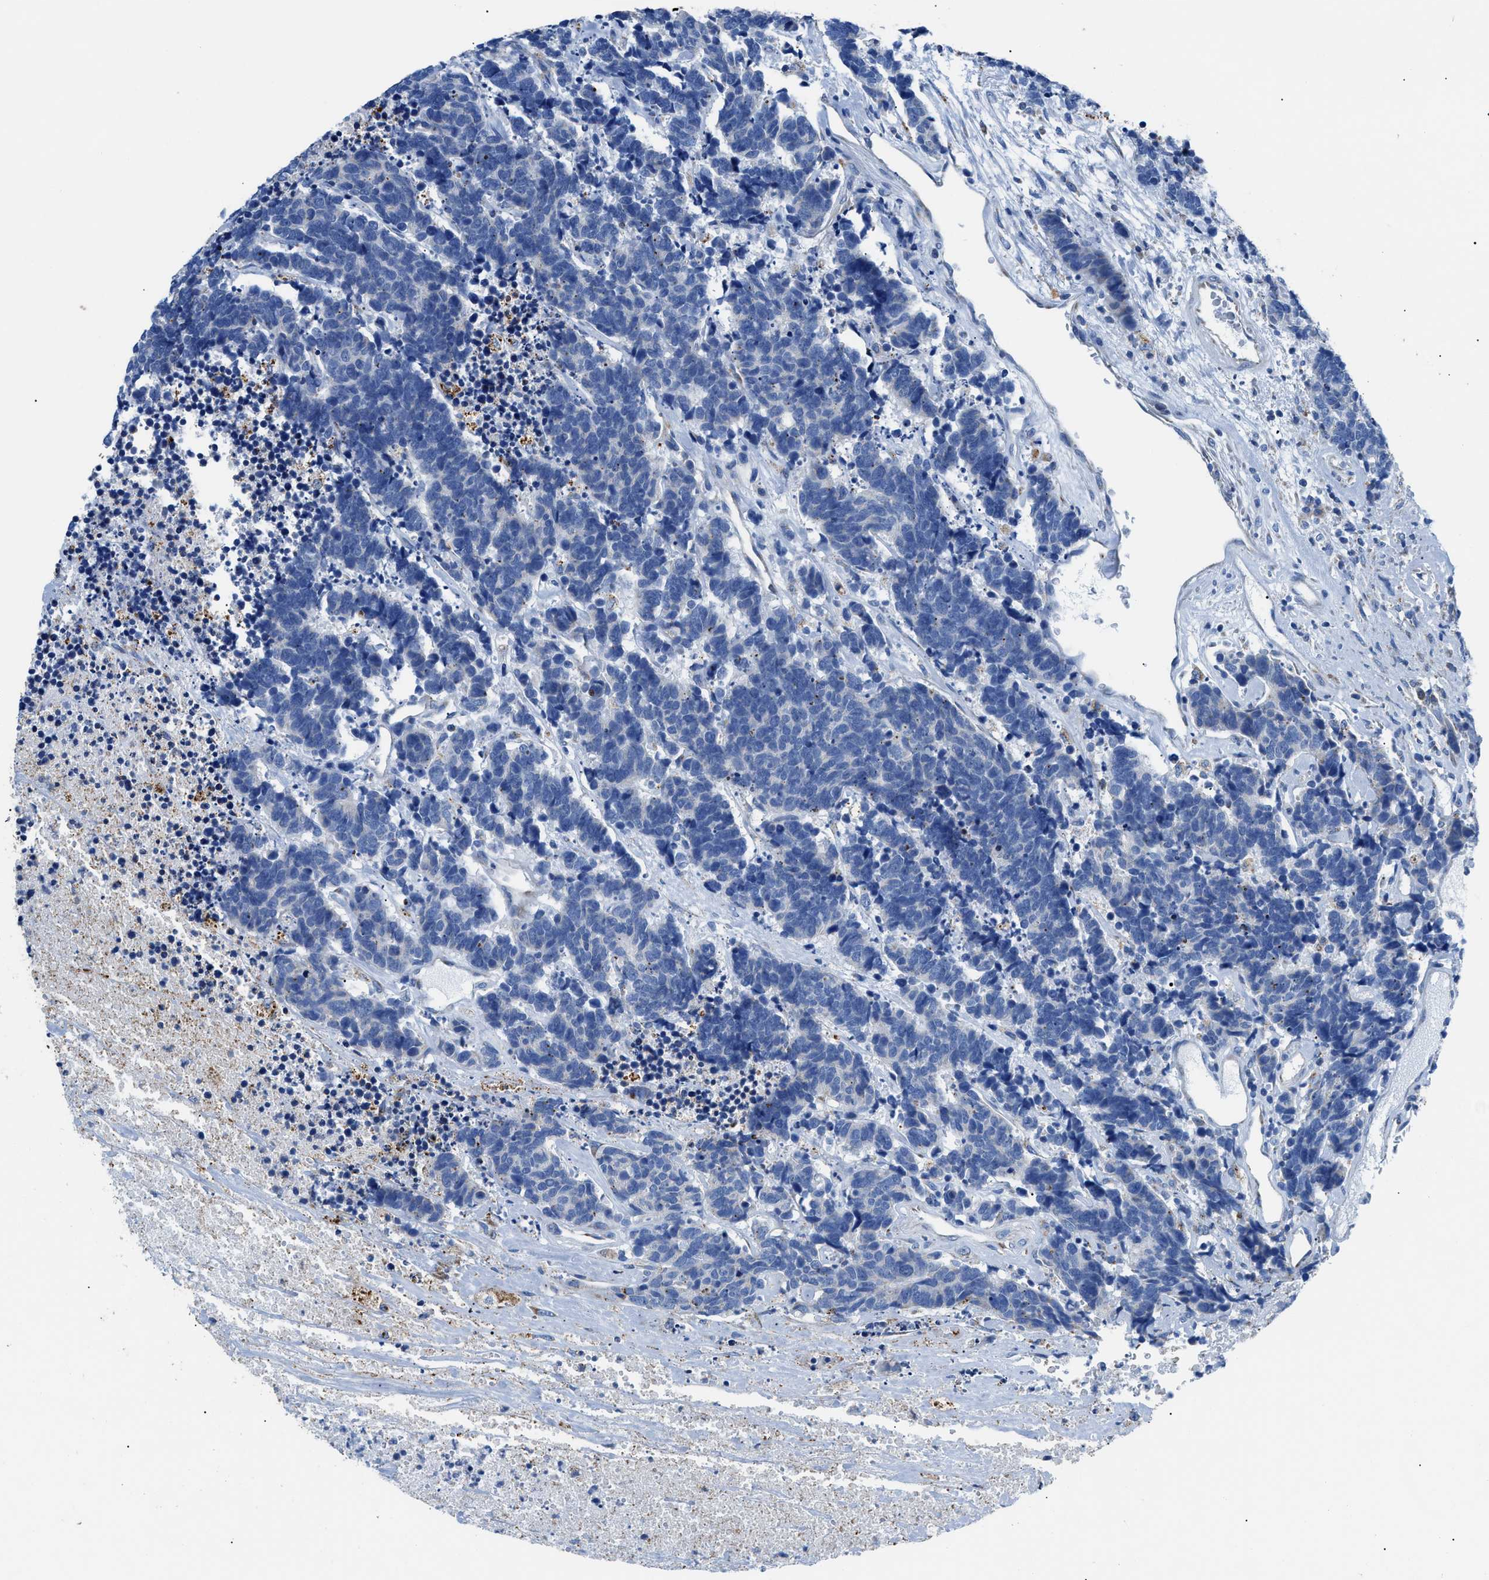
{"staining": {"intensity": "negative", "quantity": "none", "location": "none"}, "tissue": "carcinoid", "cell_type": "Tumor cells", "image_type": "cancer", "snomed": [{"axis": "morphology", "description": "Carcinoma, NOS"}, {"axis": "morphology", "description": "Carcinoid, malignant, NOS"}, {"axis": "topography", "description": "Urinary bladder"}], "caption": "DAB immunohistochemical staining of malignant carcinoid displays no significant positivity in tumor cells.", "gene": "ZDHHC3", "patient": {"sex": "male", "age": 57}}